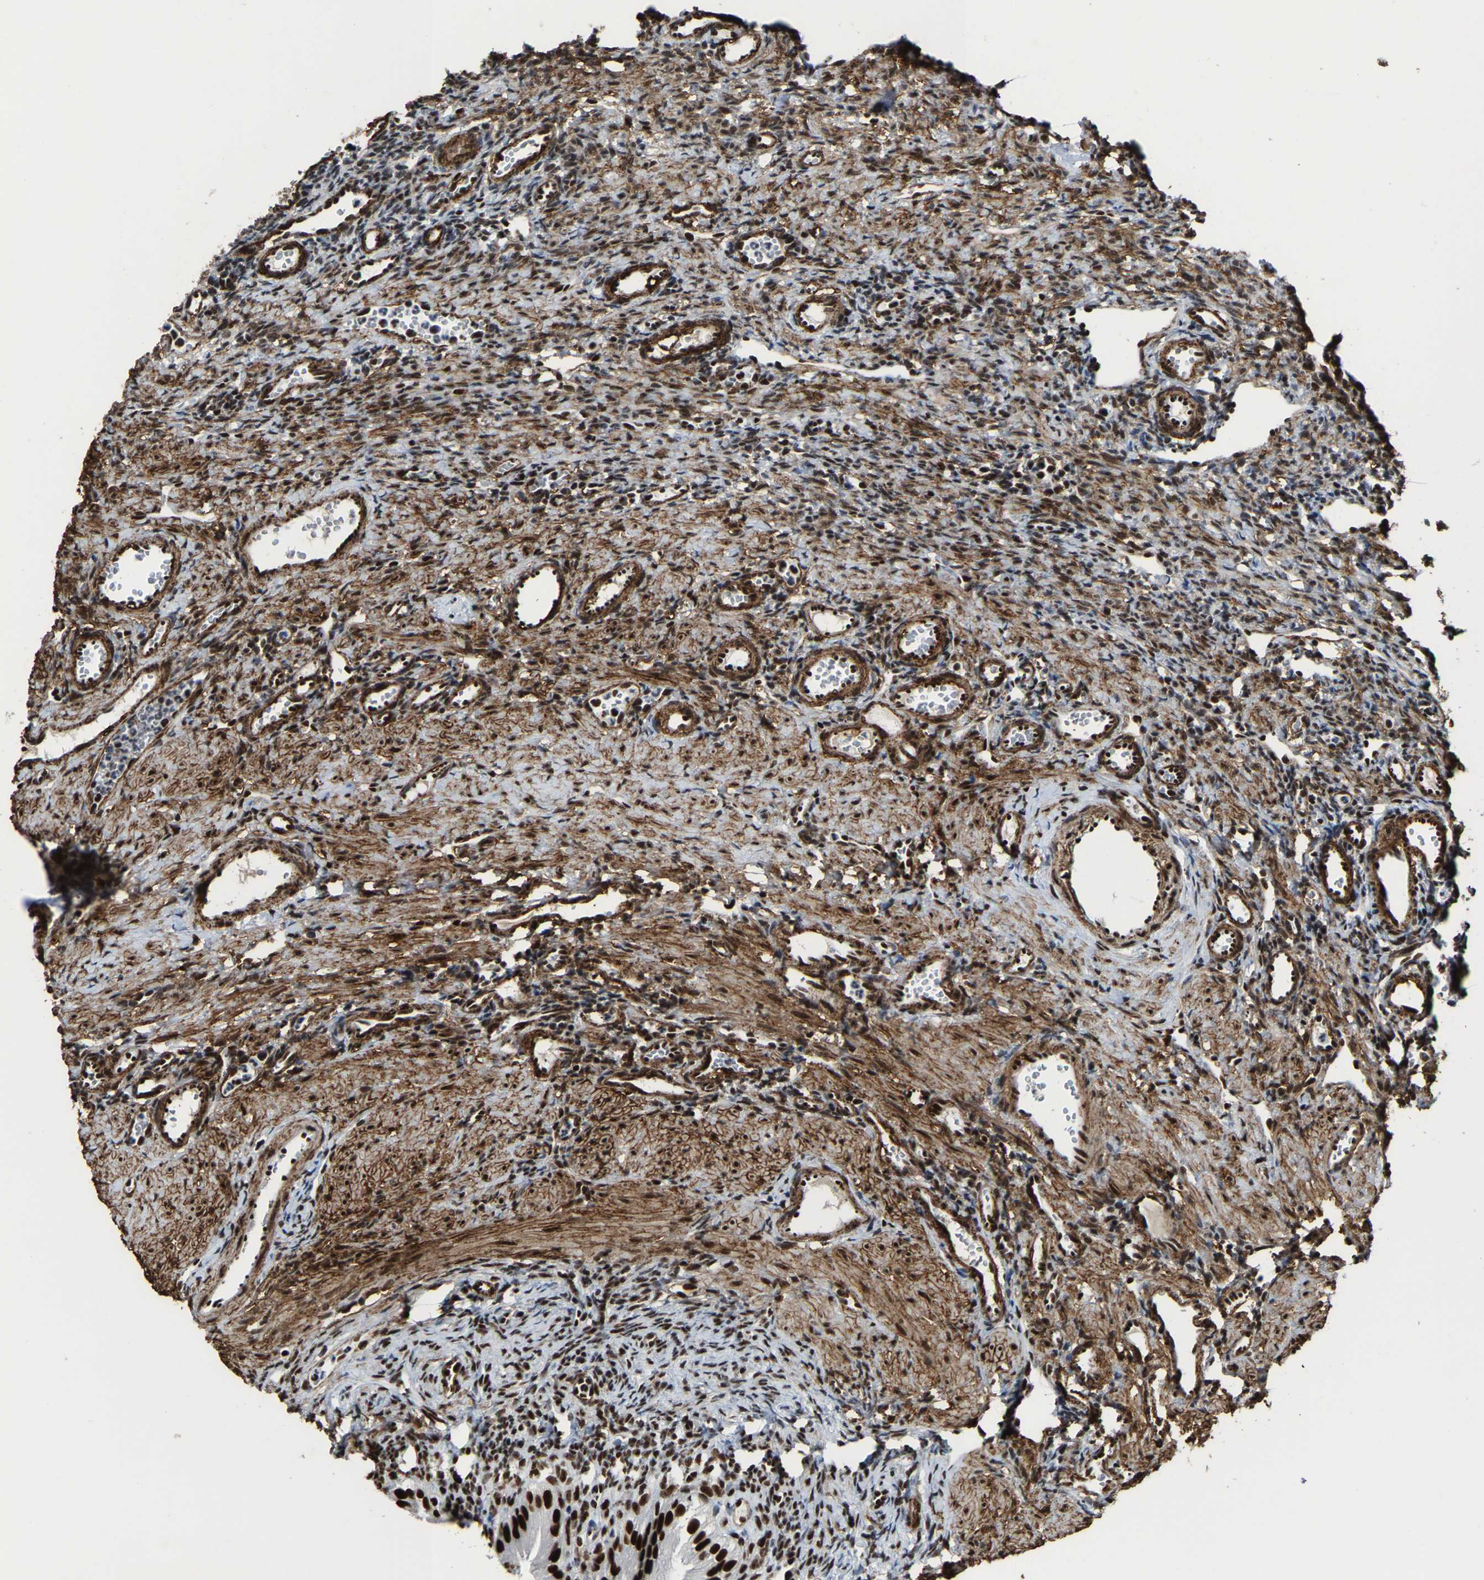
{"staining": {"intensity": "moderate", "quantity": ">75%", "location": "cytoplasmic/membranous,nuclear"}, "tissue": "ovary", "cell_type": "Follicle cells", "image_type": "normal", "snomed": [{"axis": "morphology", "description": "Normal tissue, NOS"}, {"axis": "topography", "description": "Ovary"}], "caption": "Immunohistochemistry (IHC) histopathology image of normal ovary: human ovary stained using immunohistochemistry (IHC) exhibits medium levels of moderate protein expression localized specifically in the cytoplasmic/membranous,nuclear of follicle cells, appearing as a cytoplasmic/membranous,nuclear brown color.", "gene": "DDX5", "patient": {"sex": "female", "age": 33}}